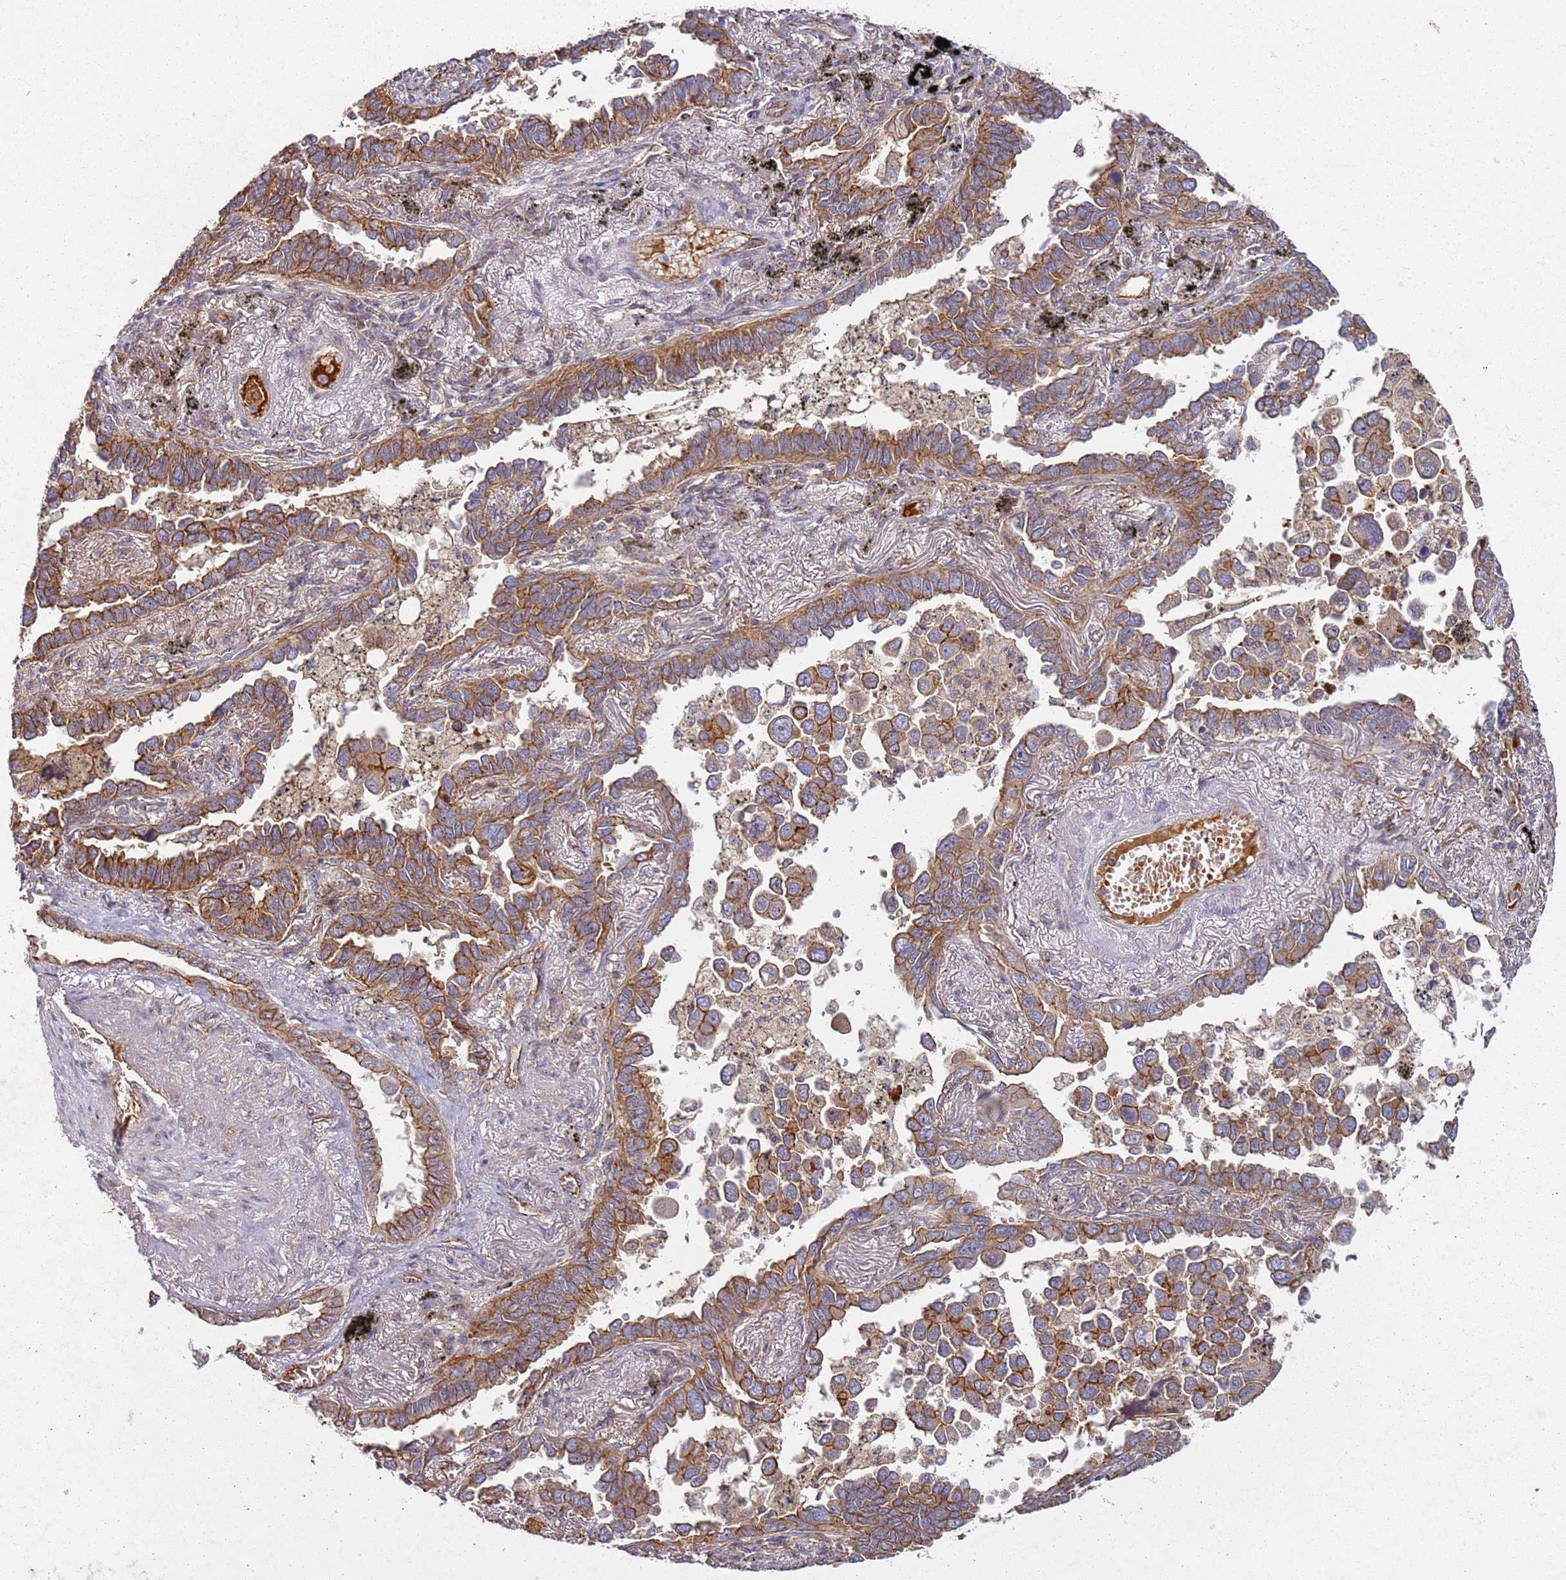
{"staining": {"intensity": "strong", "quantity": ">75%", "location": "cytoplasmic/membranous"}, "tissue": "lung cancer", "cell_type": "Tumor cells", "image_type": "cancer", "snomed": [{"axis": "morphology", "description": "Adenocarcinoma, NOS"}, {"axis": "topography", "description": "Lung"}], "caption": "Immunohistochemical staining of lung cancer demonstrates high levels of strong cytoplasmic/membranous staining in approximately >75% of tumor cells.", "gene": "C2CD4B", "patient": {"sex": "male", "age": 67}}